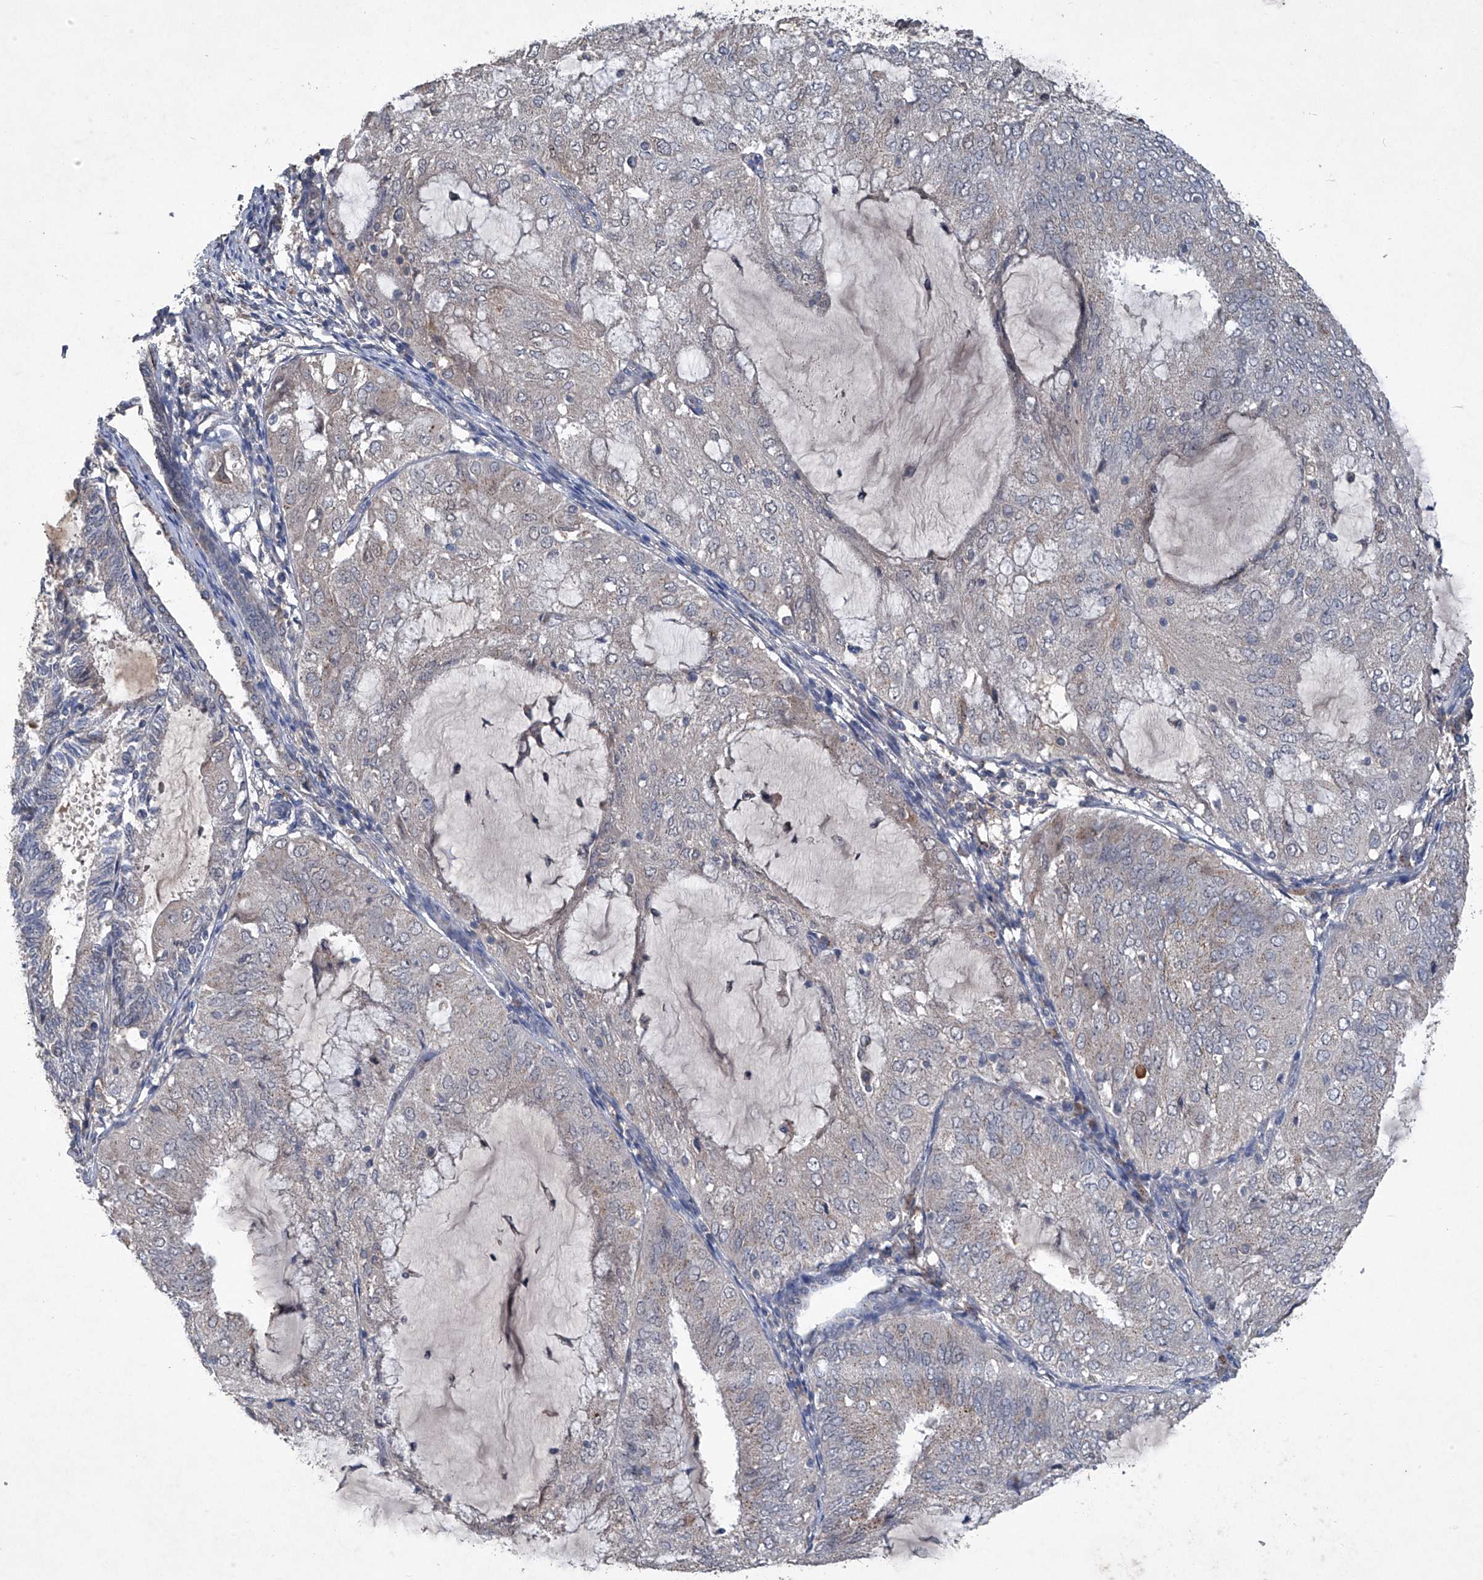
{"staining": {"intensity": "negative", "quantity": "none", "location": "none"}, "tissue": "endometrial cancer", "cell_type": "Tumor cells", "image_type": "cancer", "snomed": [{"axis": "morphology", "description": "Adenocarcinoma, NOS"}, {"axis": "topography", "description": "Endometrium"}], "caption": "This is a photomicrograph of immunohistochemistry (IHC) staining of endometrial cancer (adenocarcinoma), which shows no staining in tumor cells.", "gene": "PCSK5", "patient": {"sex": "female", "age": 81}}